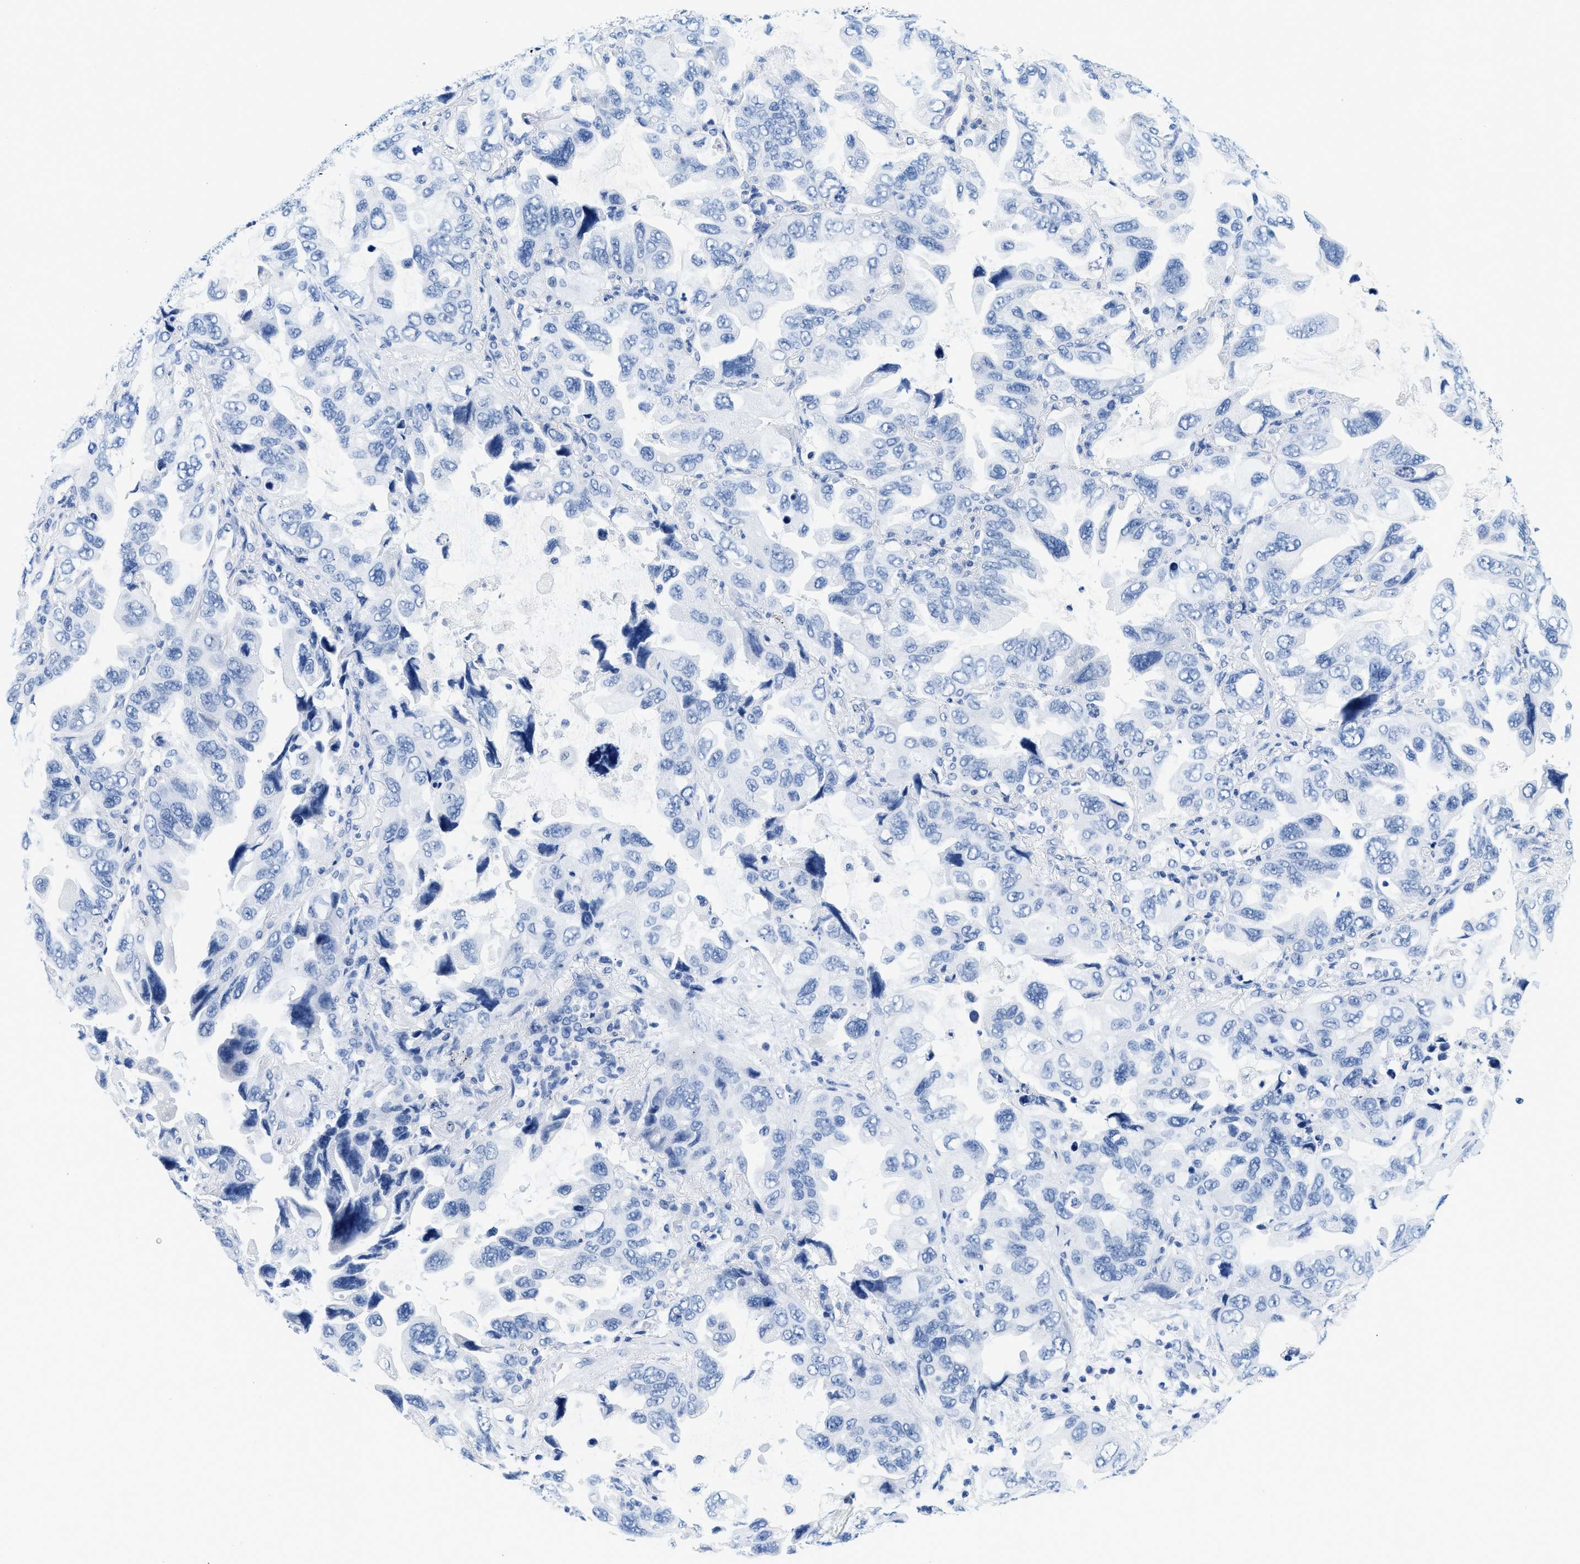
{"staining": {"intensity": "negative", "quantity": "none", "location": "none"}, "tissue": "lung cancer", "cell_type": "Tumor cells", "image_type": "cancer", "snomed": [{"axis": "morphology", "description": "Squamous cell carcinoma, NOS"}, {"axis": "topography", "description": "Lung"}], "caption": "Lung squamous cell carcinoma was stained to show a protein in brown. There is no significant staining in tumor cells.", "gene": "GSN", "patient": {"sex": "female", "age": 73}}